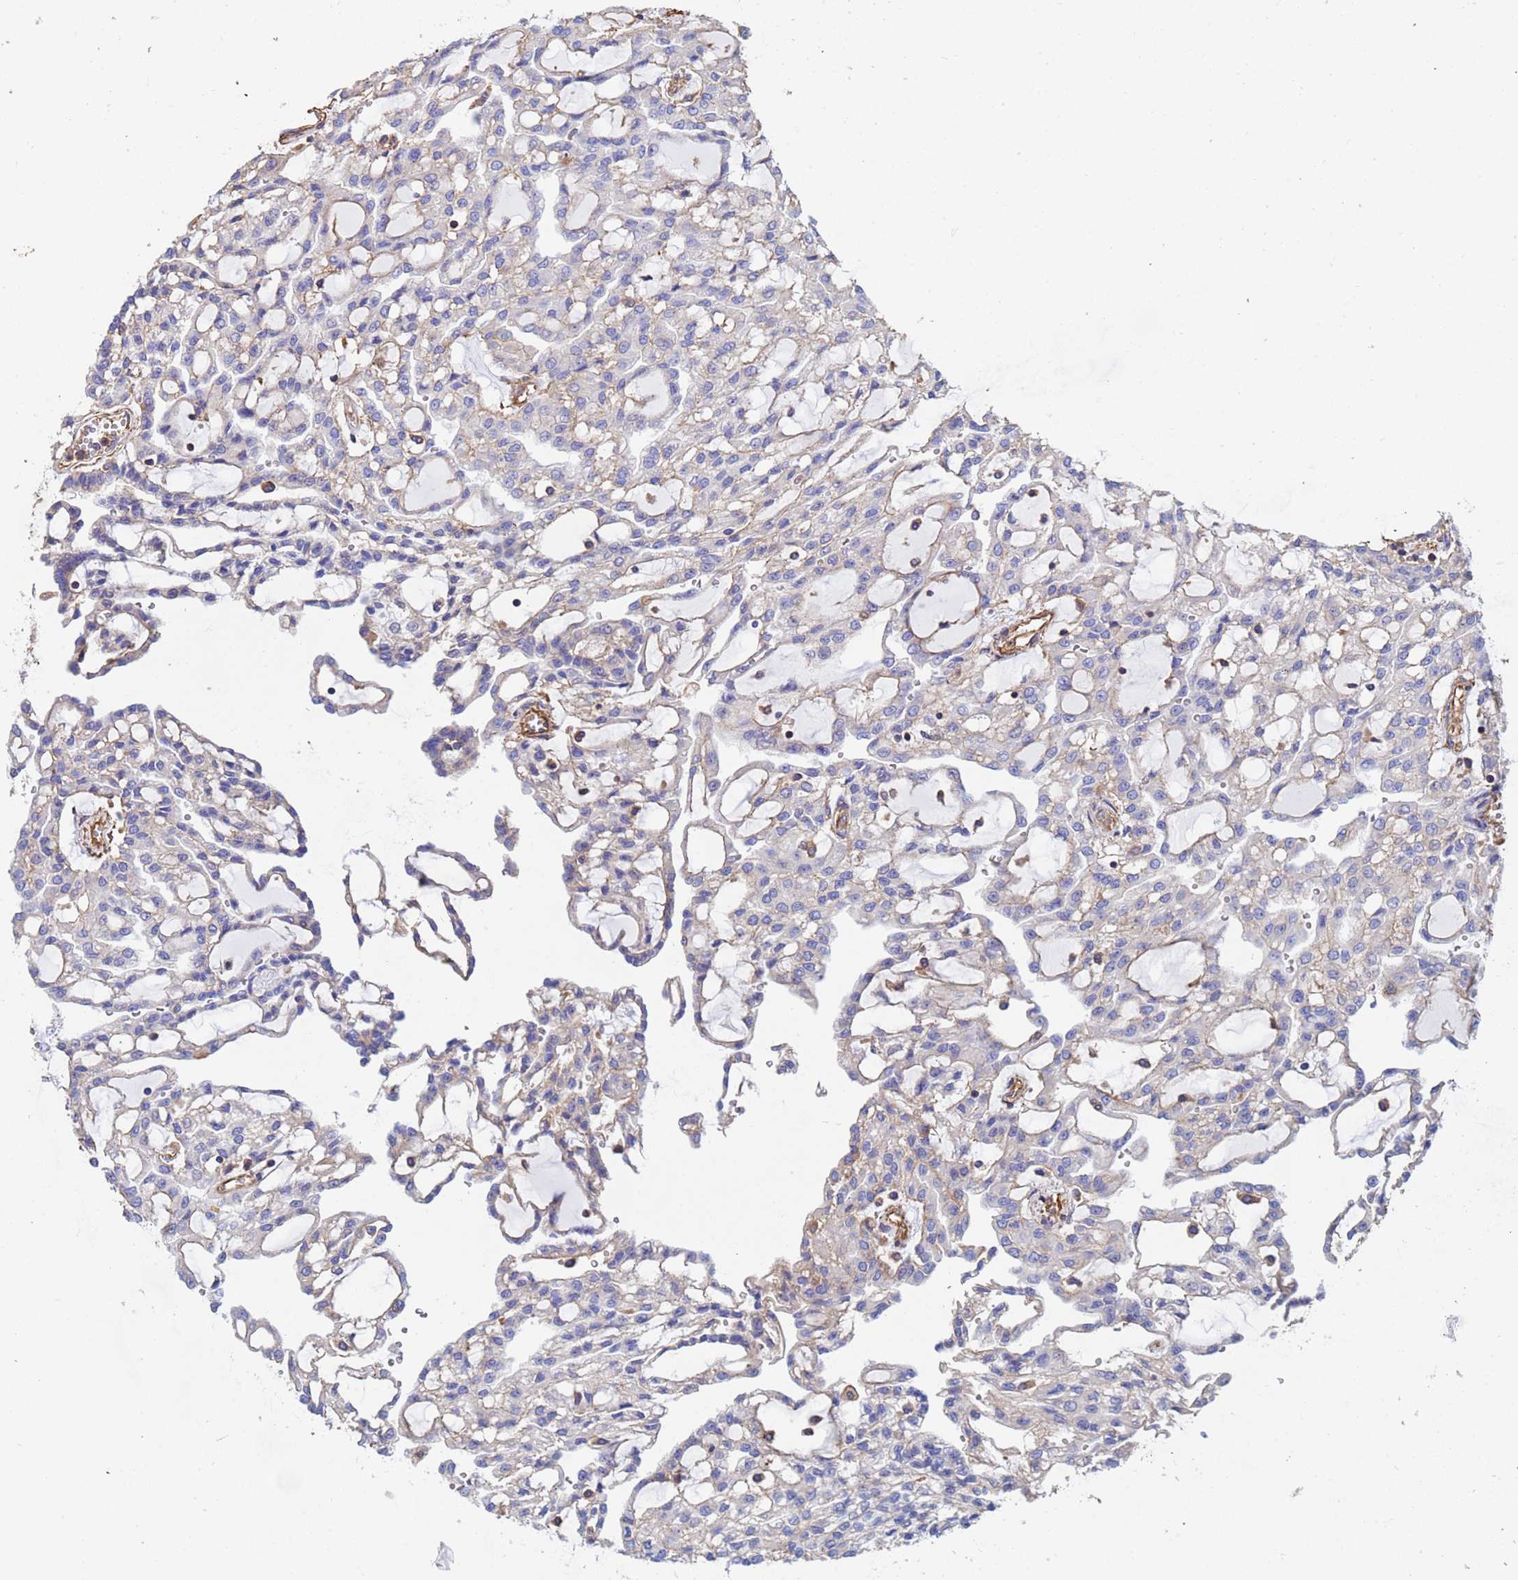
{"staining": {"intensity": "weak", "quantity": "25%-75%", "location": "cytoplasmic/membranous"}, "tissue": "renal cancer", "cell_type": "Tumor cells", "image_type": "cancer", "snomed": [{"axis": "morphology", "description": "Adenocarcinoma, NOS"}, {"axis": "topography", "description": "Kidney"}], "caption": "A high-resolution micrograph shows immunohistochemistry (IHC) staining of adenocarcinoma (renal), which reveals weak cytoplasmic/membranous staining in about 25%-75% of tumor cells. (Brightfield microscopy of DAB IHC at high magnification).", "gene": "MYL12A", "patient": {"sex": "male", "age": 63}}